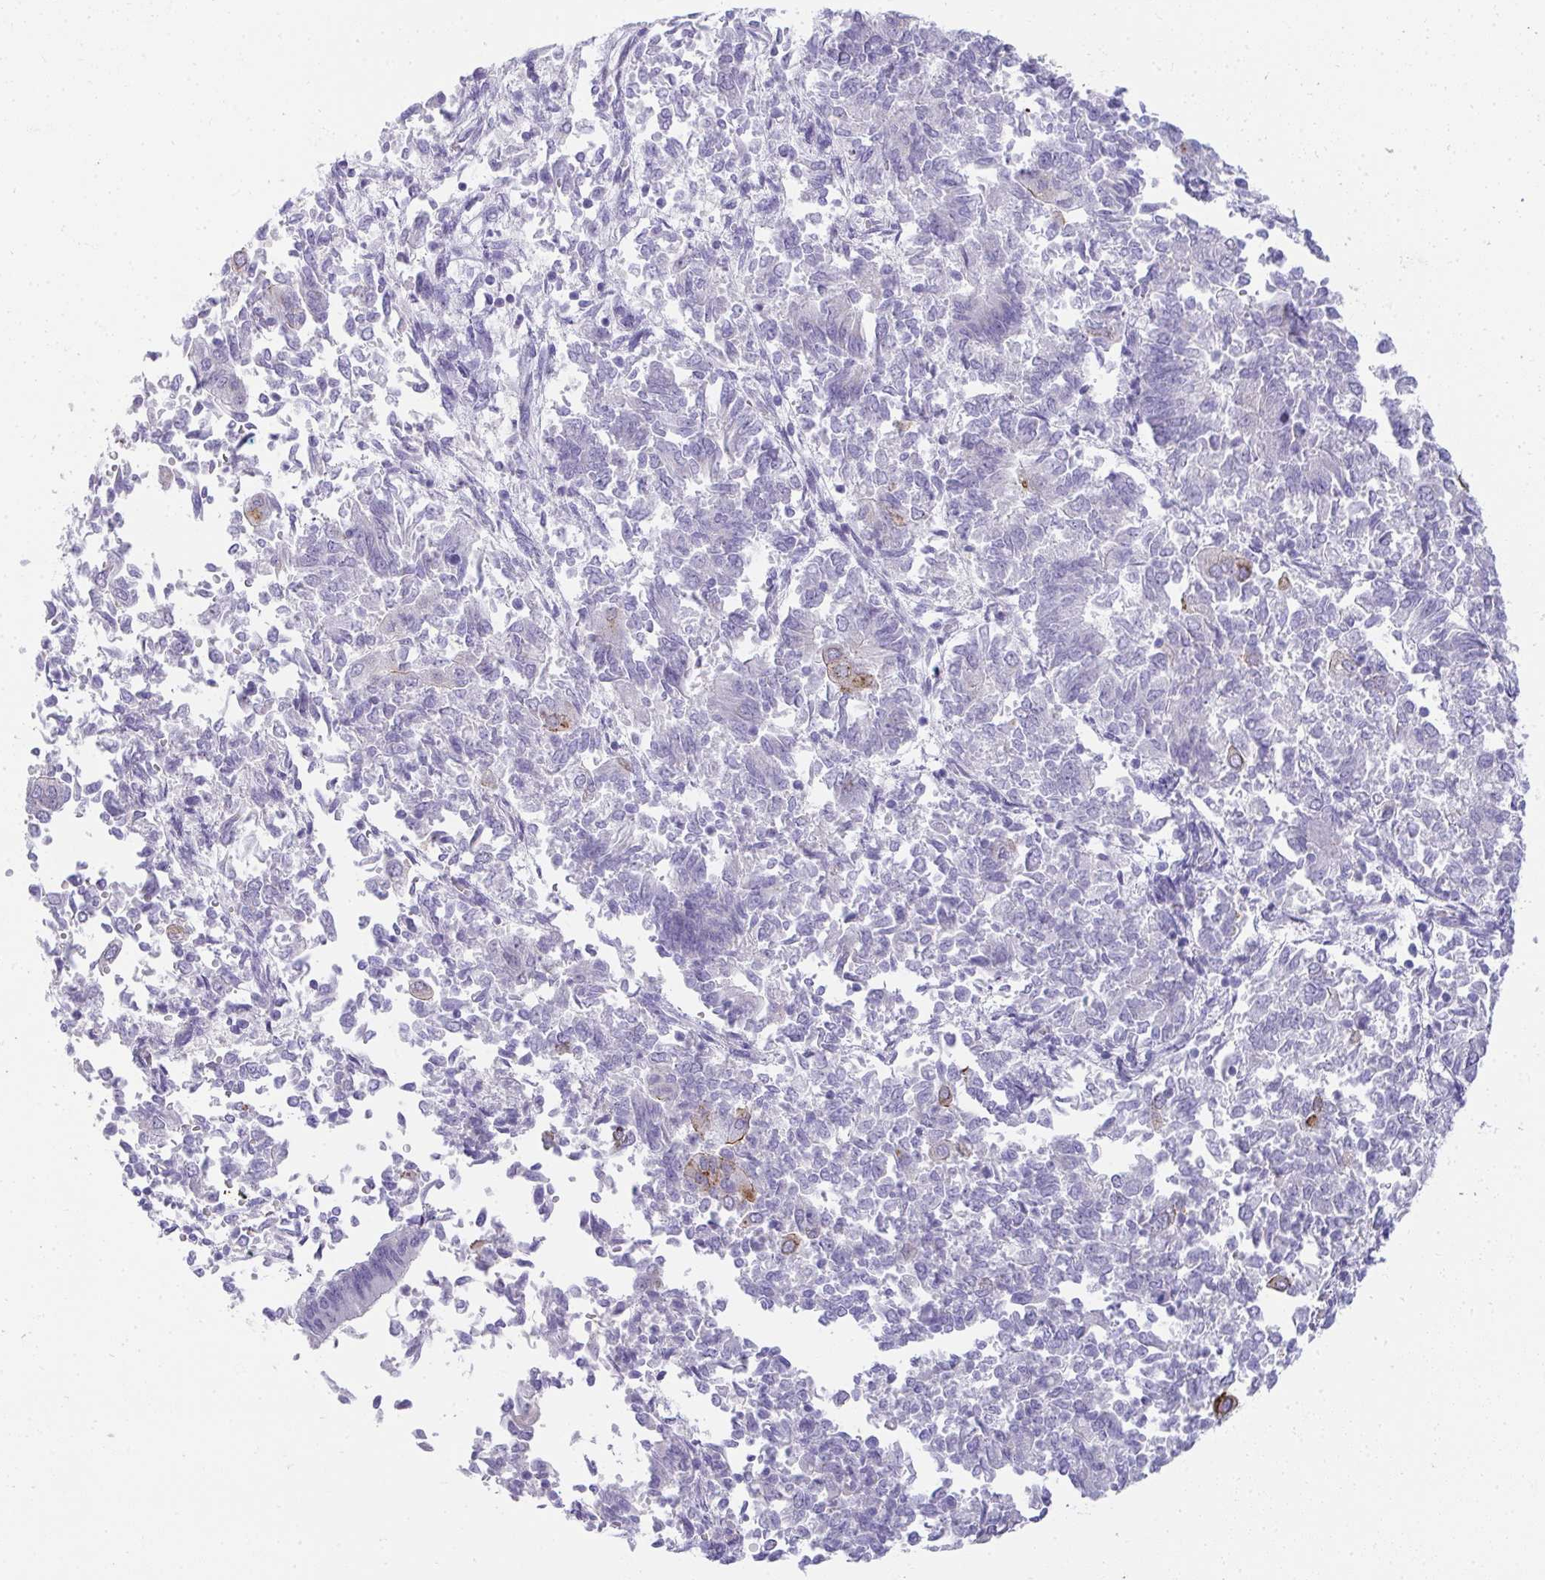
{"staining": {"intensity": "negative", "quantity": "none", "location": "none"}, "tissue": "endometrial cancer", "cell_type": "Tumor cells", "image_type": "cancer", "snomed": [{"axis": "morphology", "description": "Adenocarcinoma, NOS"}, {"axis": "topography", "description": "Endometrium"}], "caption": "An immunohistochemistry image of endometrial cancer (adenocarcinoma) is shown. There is no staining in tumor cells of endometrial cancer (adenocarcinoma).", "gene": "AK5", "patient": {"sex": "female", "age": 65}}